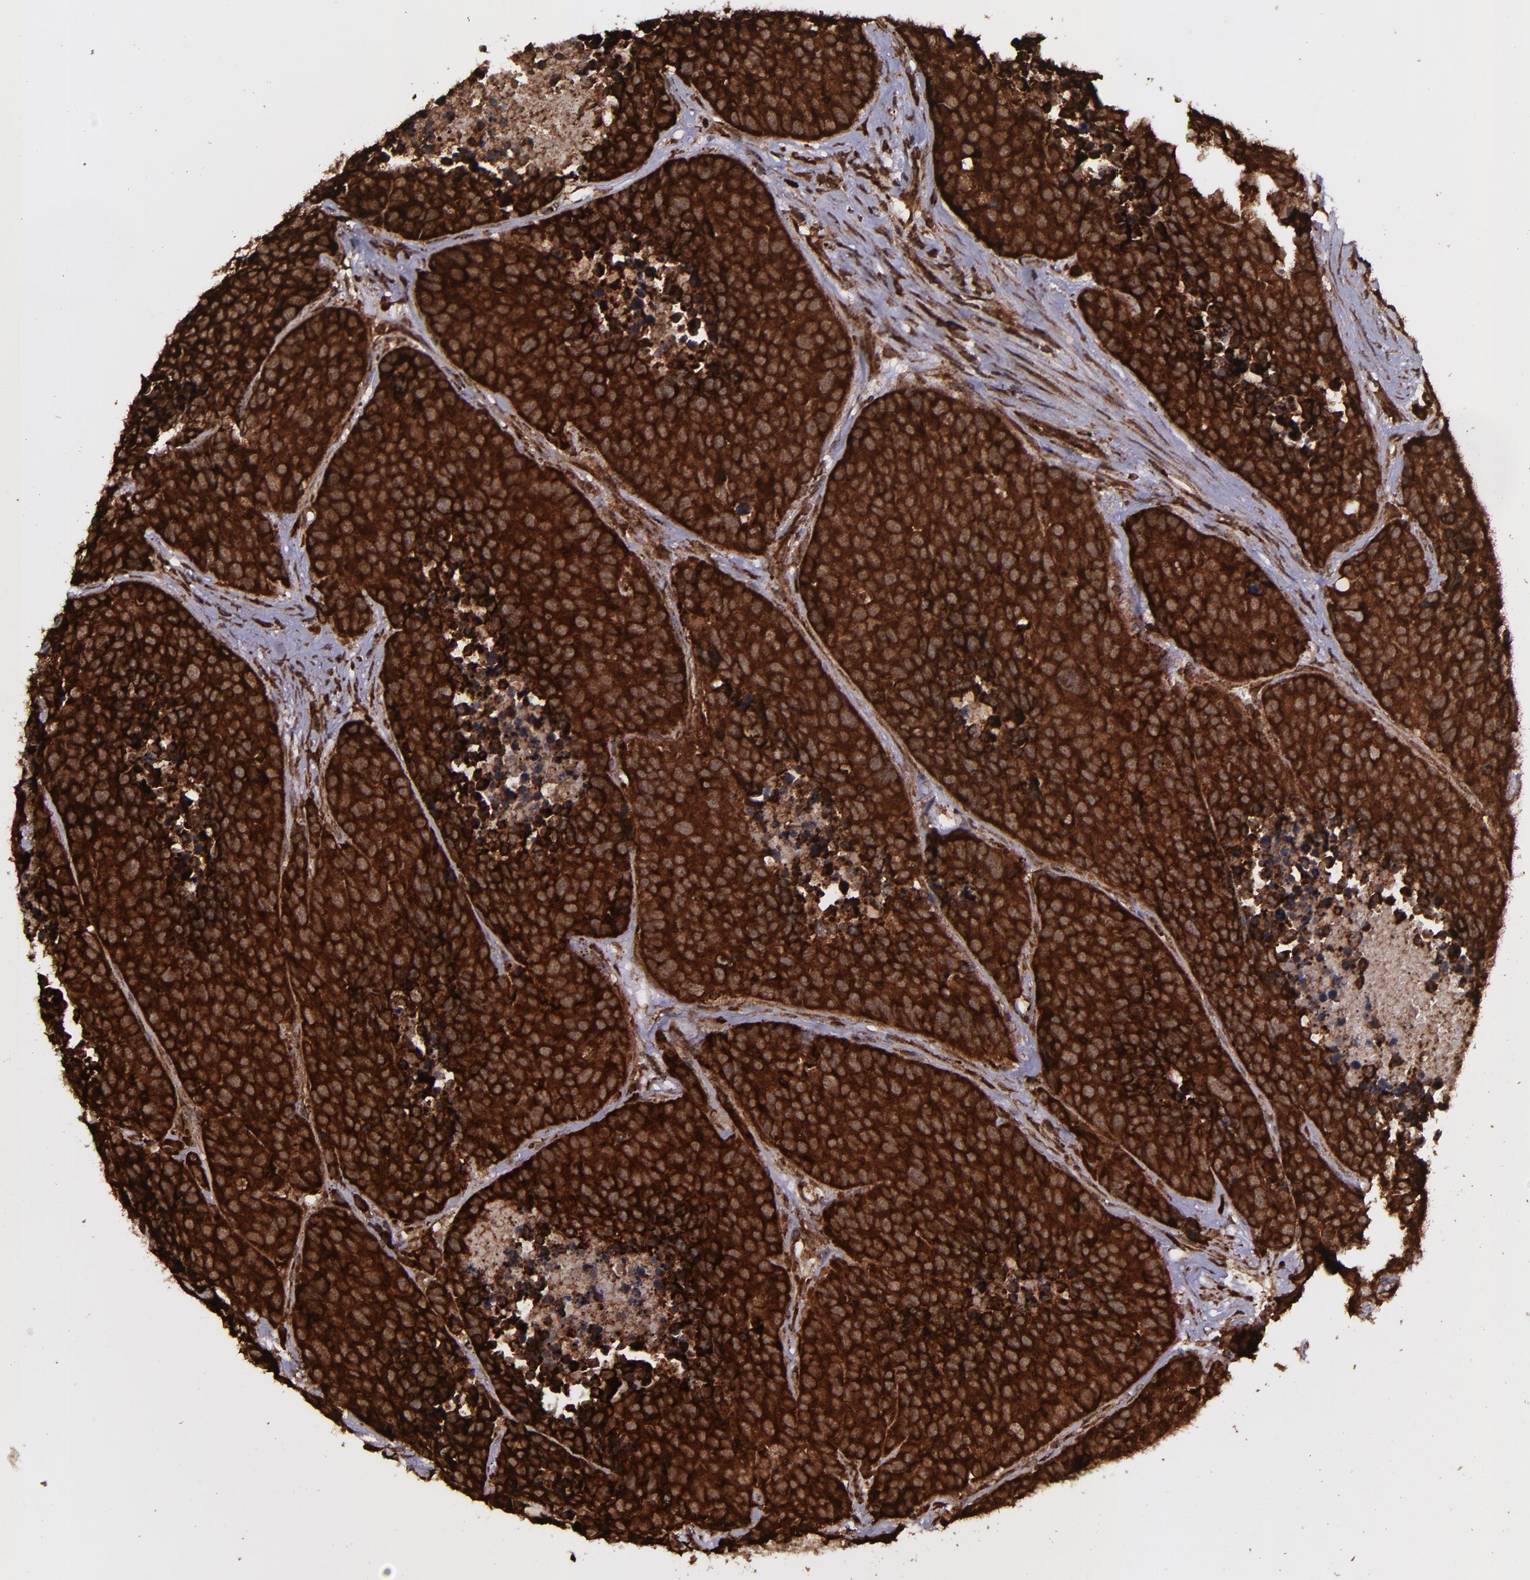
{"staining": {"intensity": "strong", "quantity": ">75%", "location": "cytoplasmic/membranous,nuclear"}, "tissue": "carcinoid", "cell_type": "Tumor cells", "image_type": "cancer", "snomed": [{"axis": "morphology", "description": "Carcinoid, malignant, NOS"}, {"axis": "topography", "description": "Lung"}], "caption": "Immunohistochemistry of human carcinoid displays high levels of strong cytoplasmic/membranous and nuclear positivity in approximately >75% of tumor cells.", "gene": "EIF4ENIF1", "patient": {"sex": "male", "age": 60}}